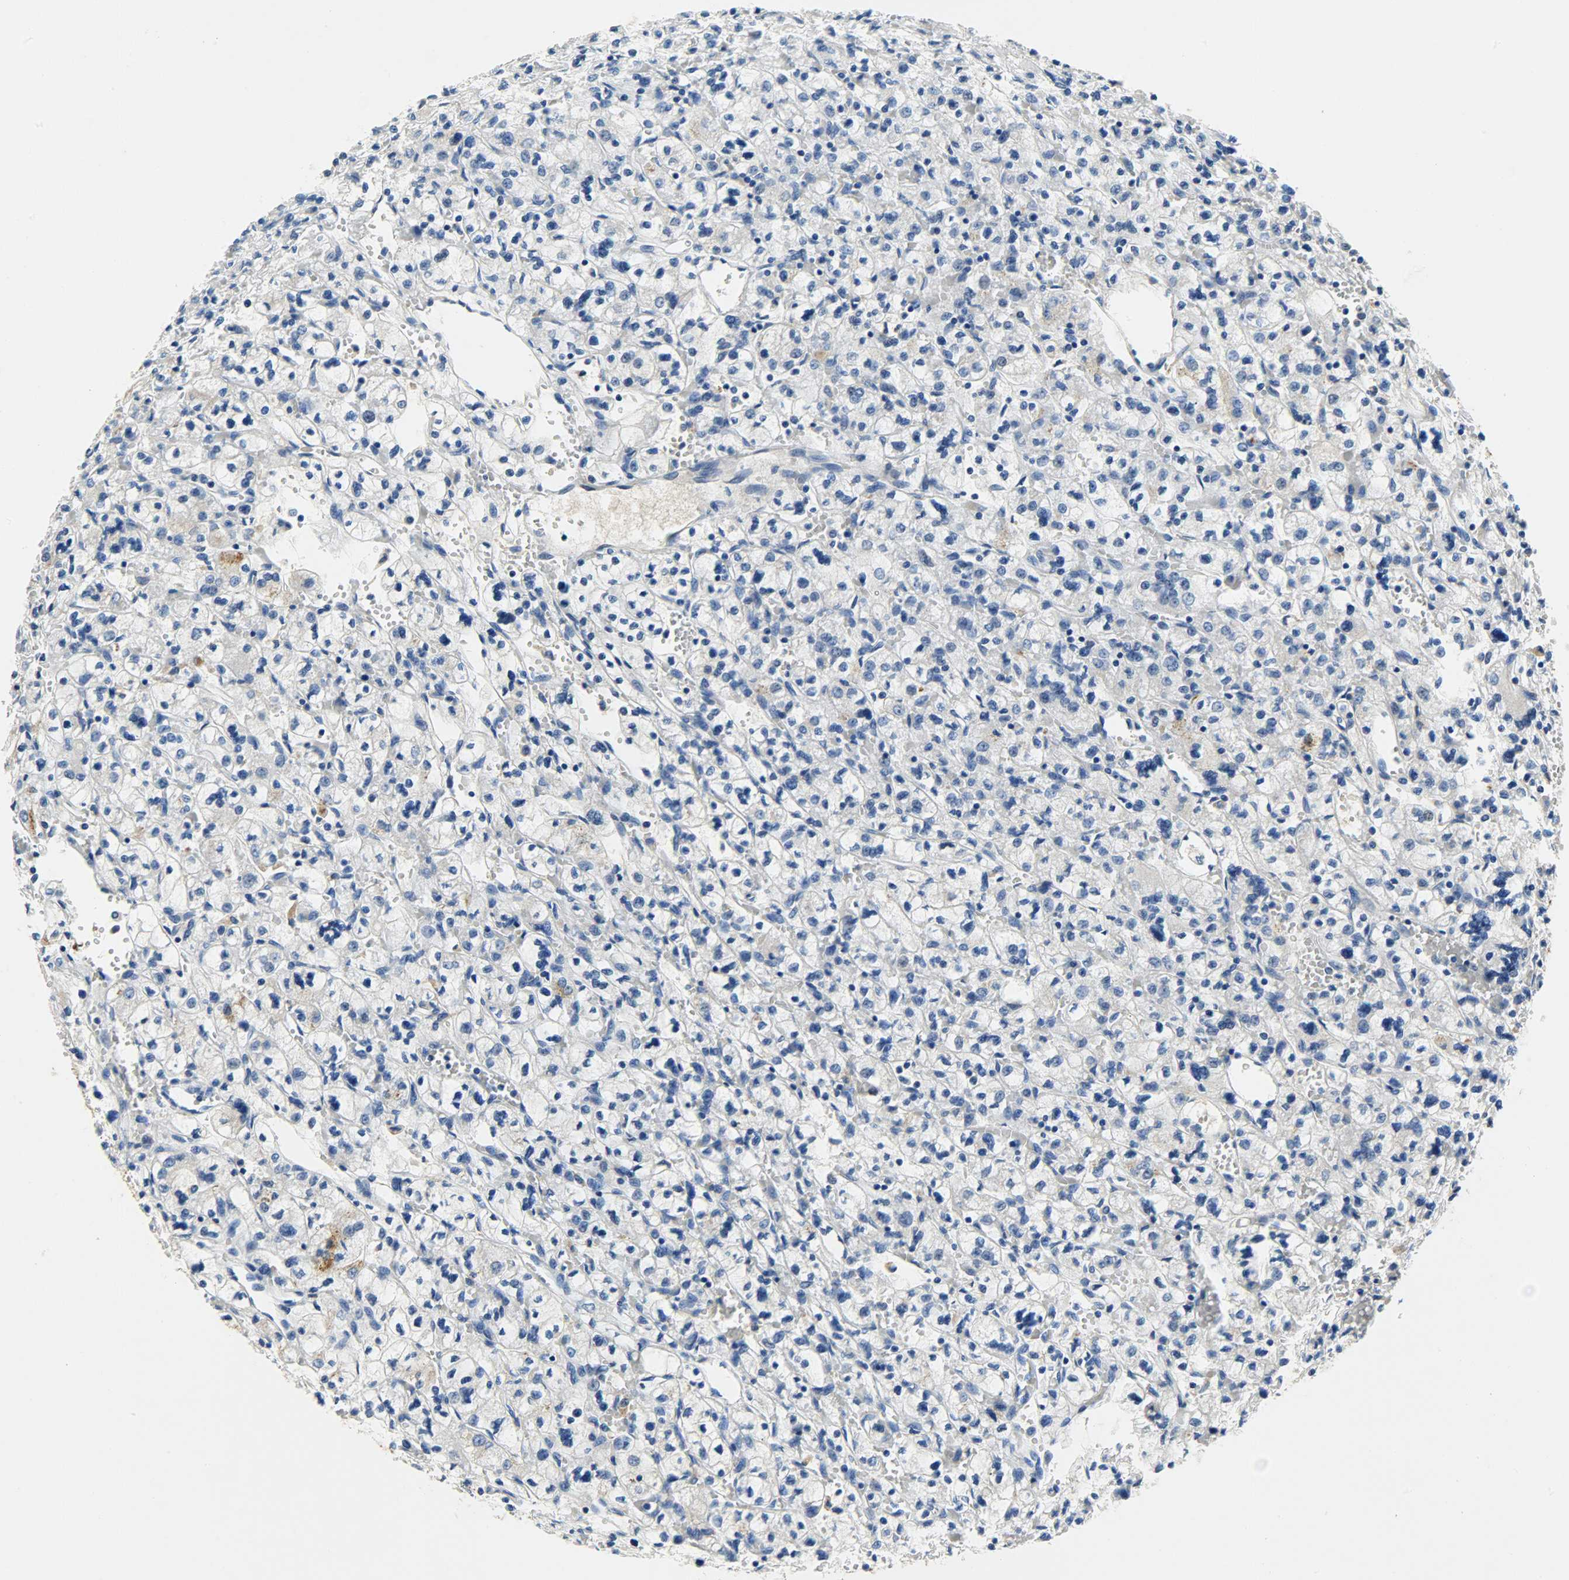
{"staining": {"intensity": "negative", "quantity": "none", "location": "none"}, "tissue": "renal cancer", "cell_type": "Tumor cells", "image_type": "cancer", "snomed": [{"axis": "morphology", "description": "Adenocarcinoma, NOS"}, {"axis": "topography", "description": "Kidney"}], "caption": "This is an immunohistochemistry (IHC) micrograph of renal adenocarcinoma. There is no staining in tumor cells.", "gene": "CRP", "patient": {"sex": "female", "age": 83}}